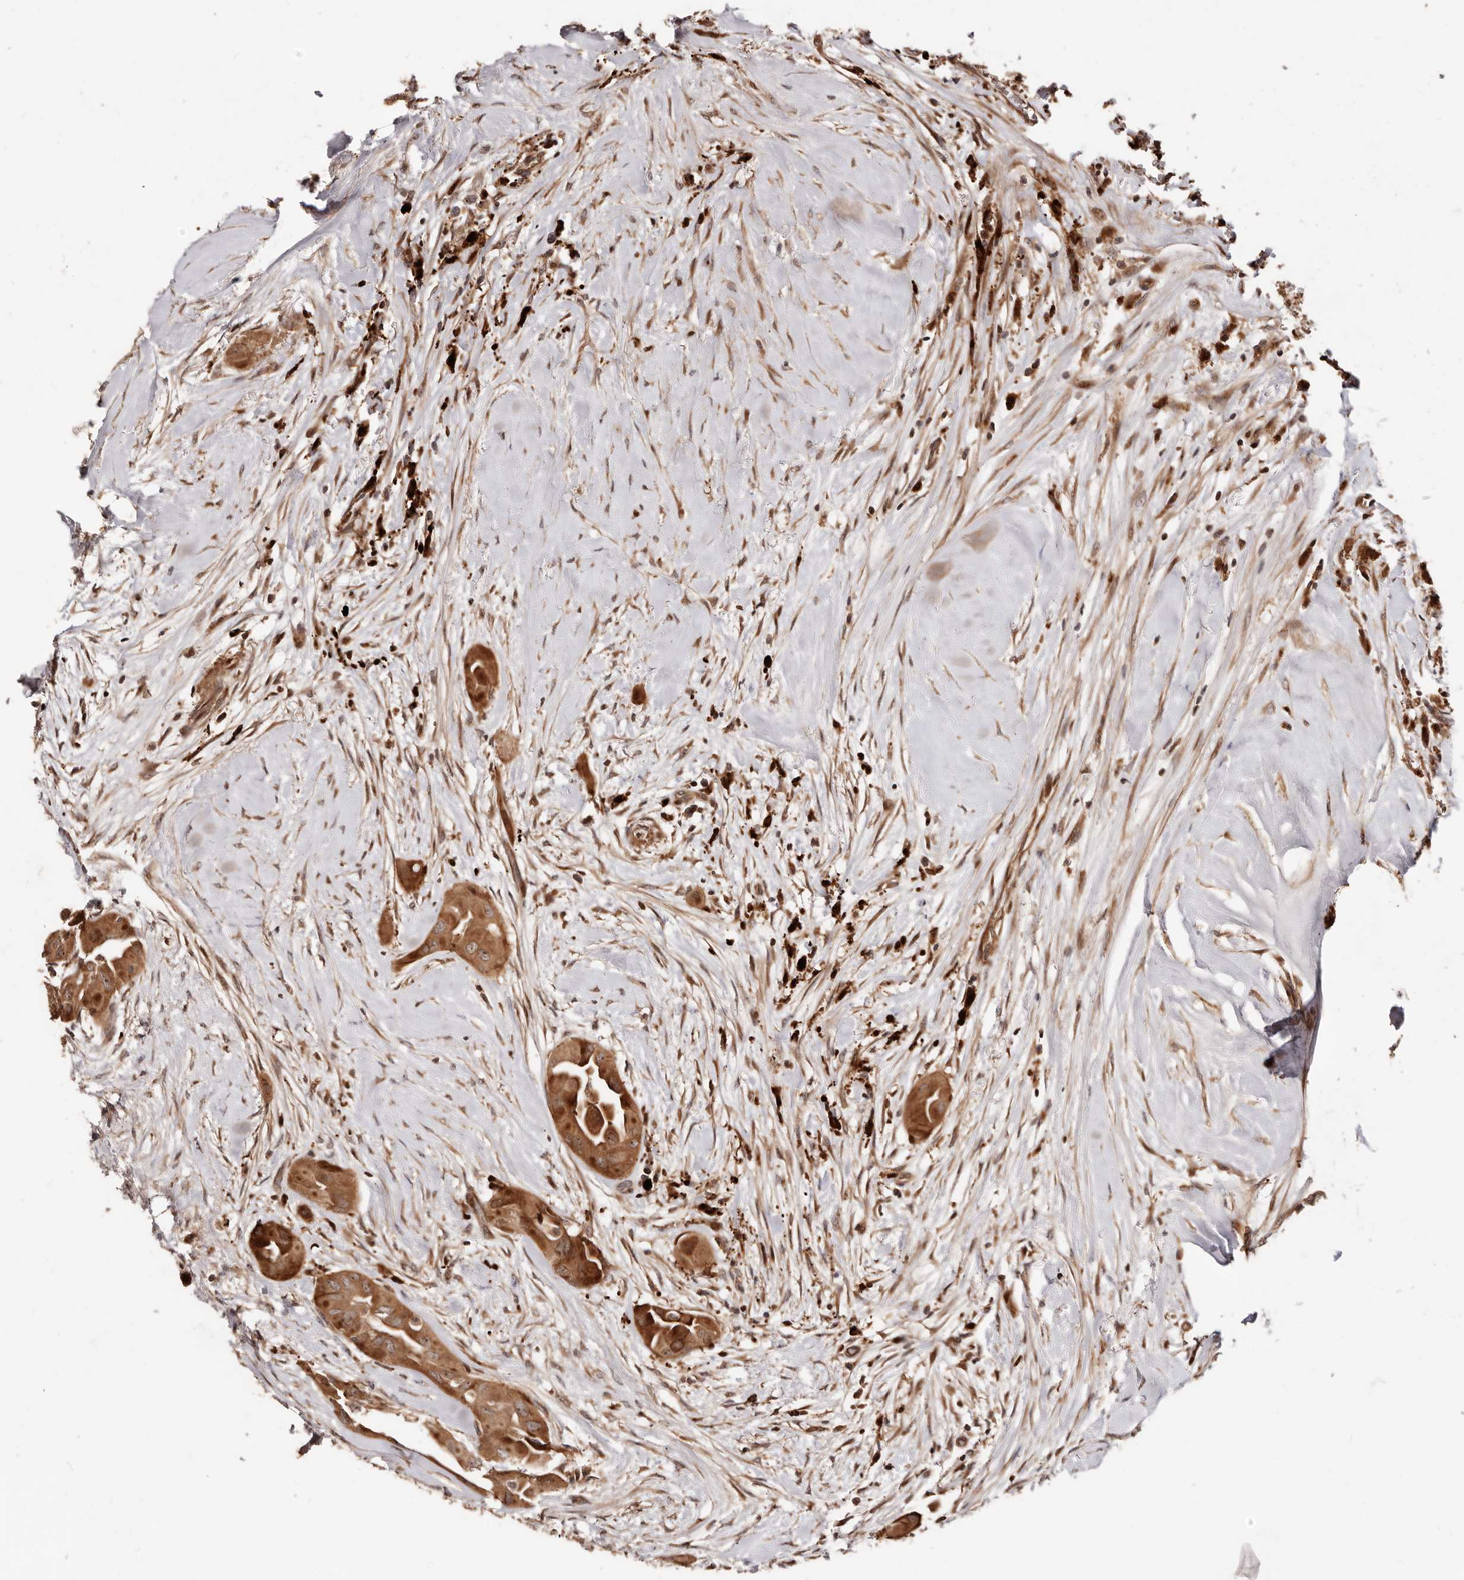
{"staining": {"intensity": "moderate", "quantity": ">75%", "location": "cytoplasmic/membranous,nuclear"}, "tissue": "thyroid cancer", "cell_type": "Tumor cells", "image_type": "cancer", "snomed": [{"axis": "morphology", "description": "Papillary adenocarcinoma, NOS"}, {"axis": "topography", "description": "Thyroid gland"}], "caption": "Protein expression analysis of thyroid papillary adenocarcinoma shows moderate cytoplasmic/membranous and nuclear positivity in about >75% of tumor cells. Using DAB (brown) and hematoxylin (blue) stains, captured at high magnification using brightfield microscopy.", "gene": "PTPN22", "patient": {"sex": "female", "age": 59}}